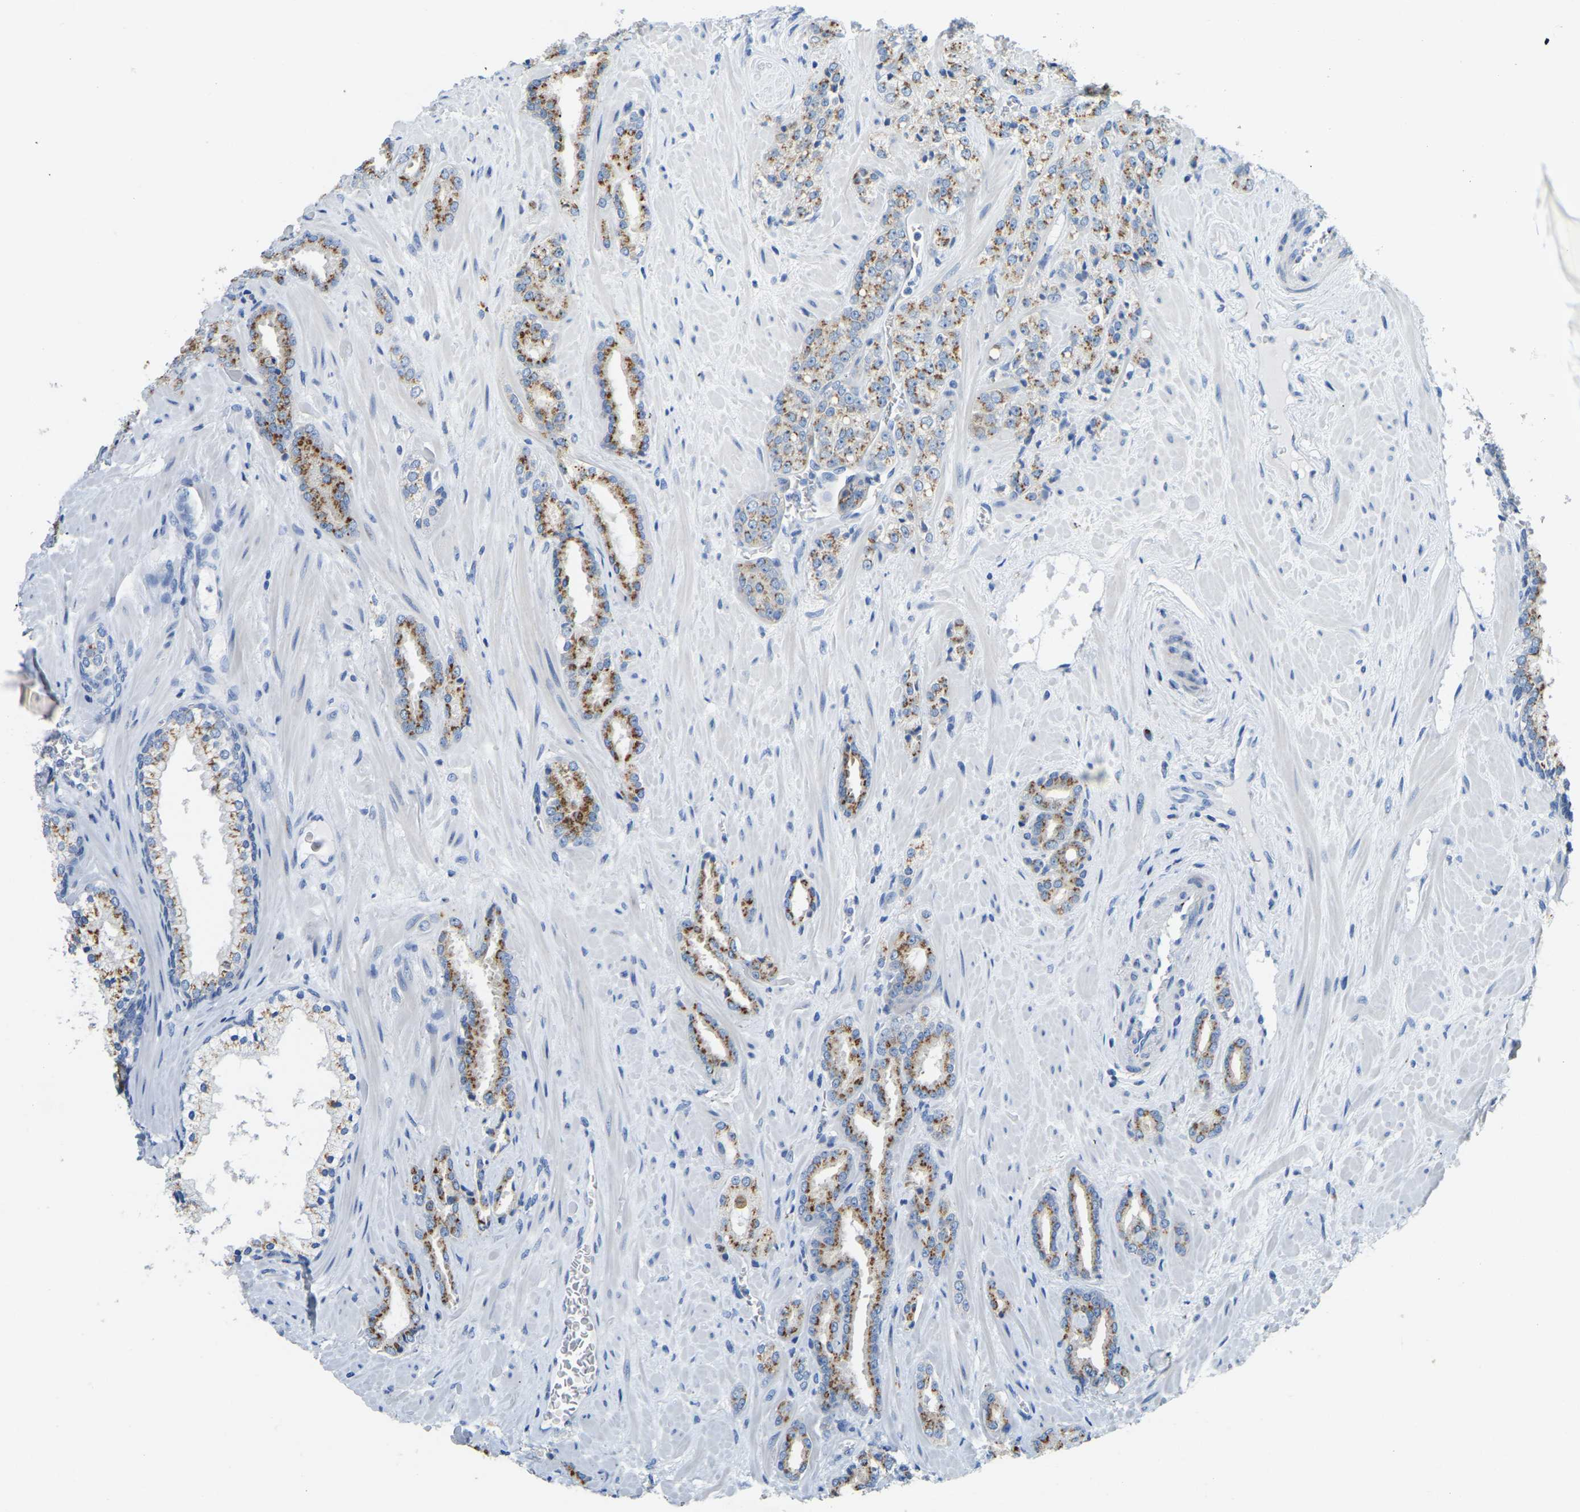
{"staining": {"intensity": "moderate", "quantity": ">75%", "location": "cytoplasmic/membranous"}, "tissue": "prostate cancer", "cell_type": "Tumor cells", "image_type": "cancer", "snomed": [{"axis": "morphology", "description": "Adenocarcinoma, High grade"}, {"axis": "topography", "description": "Prostate"}], "caption": "A brown stain highlights moderate cytoplasmic/membranous positivity of a protein in adenocarcinoma (high-grade) (prostate) tumor cells. The staining was performed using DAB, with brown indicating positive protein expression. Nuclei are stained blue with hematoxylin.", "gene": "FAM174A", "patient": {"sex": "male", "age": 64}}